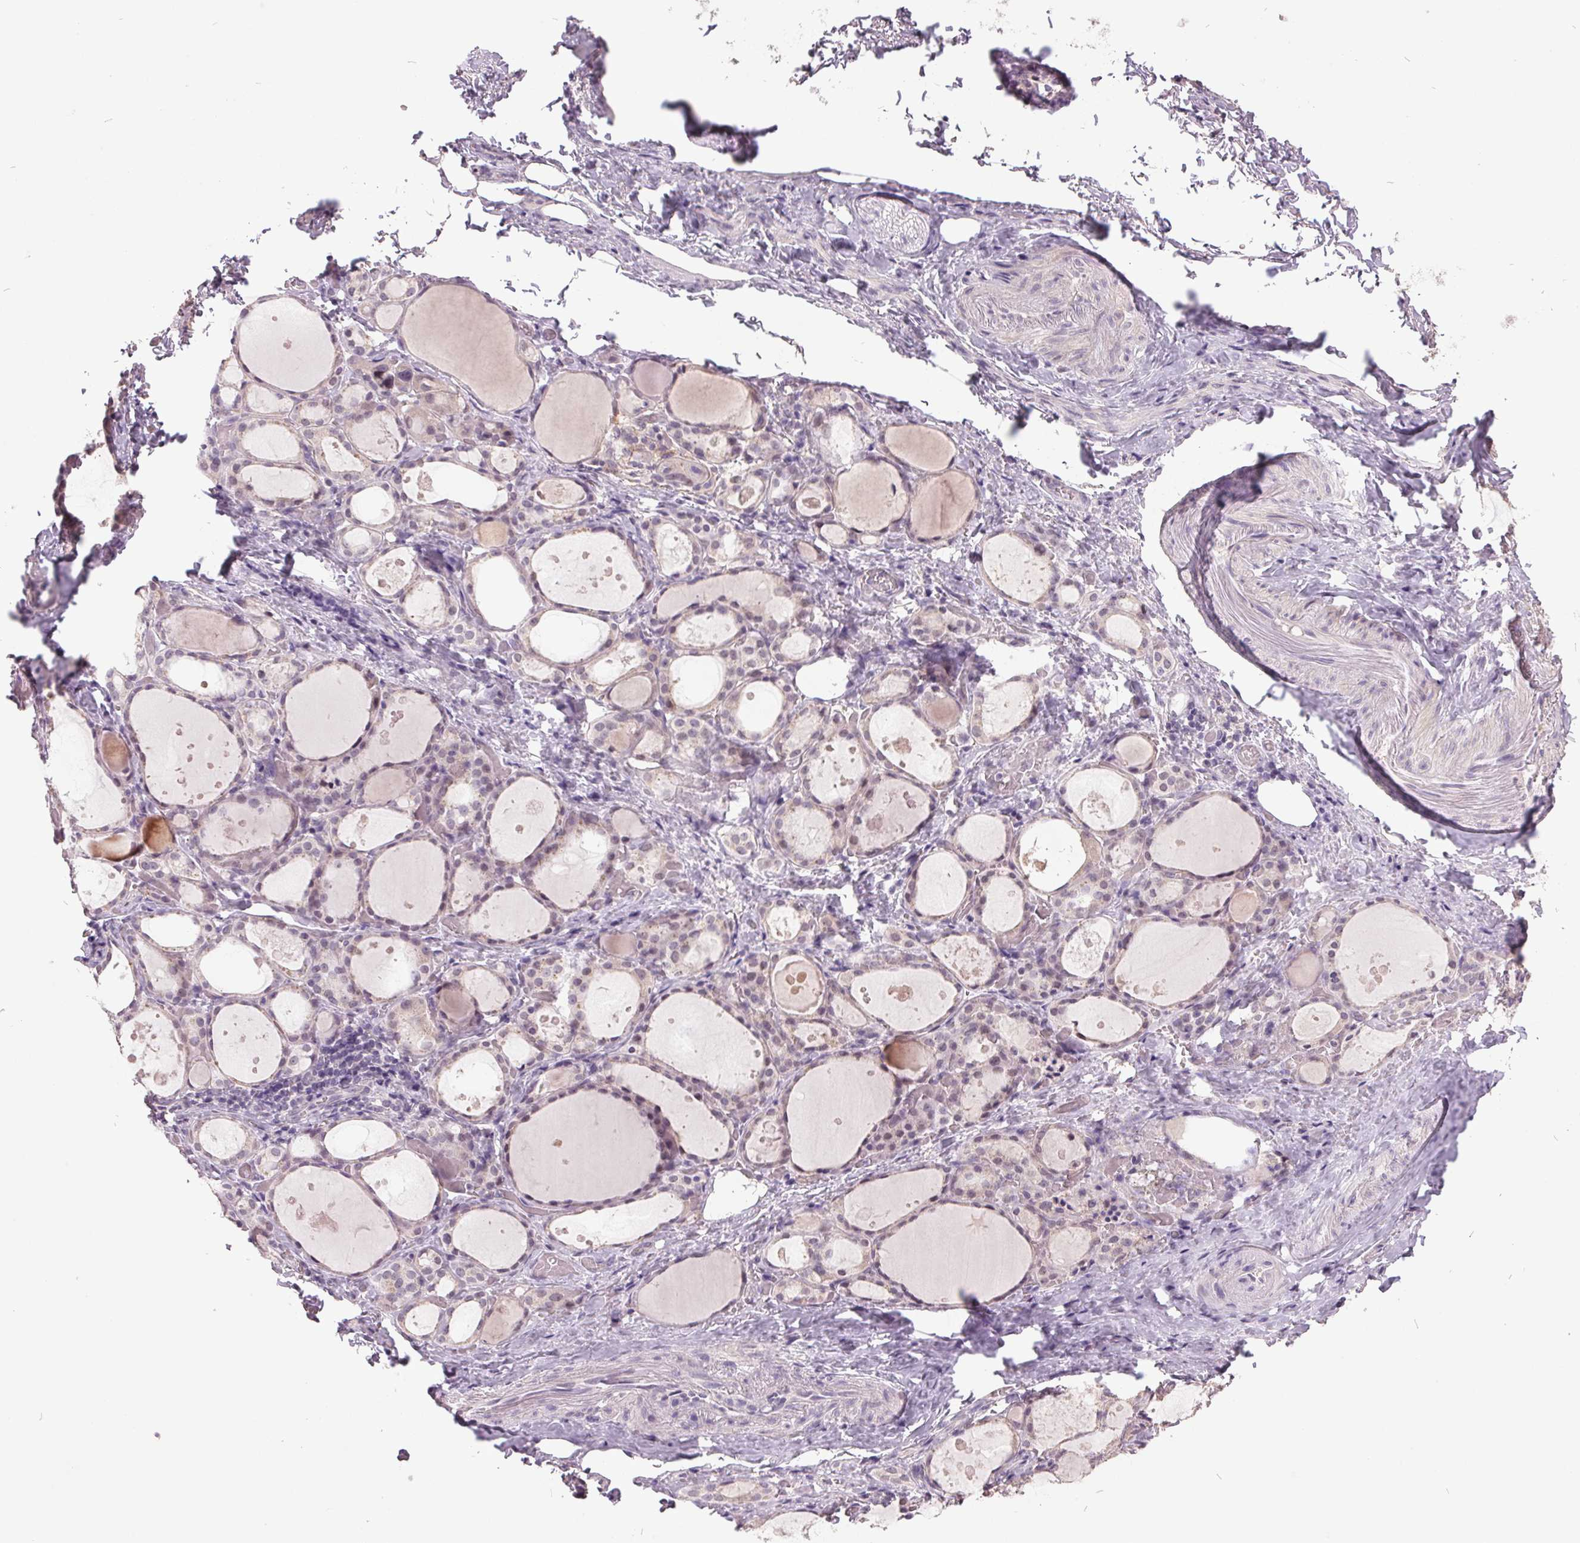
{"staining": {"intensity": "negative", "quantity": "none", "location": "none"}, "tissue": "thyroid gland", "cell_type": "Glandular cells", "image_type": "normal", "snomed": [{"axis": "morphology", "description": "Normal tissue, NOS"}, {"axis": "topography", "description": "Thyroid gland"}], "caption": "This is a image of IHC staining of benign thyroid gland, which shows no staining in glandular cells.", "gene": "C2orf16", "patient": {"sex": "male", "age": 68}}